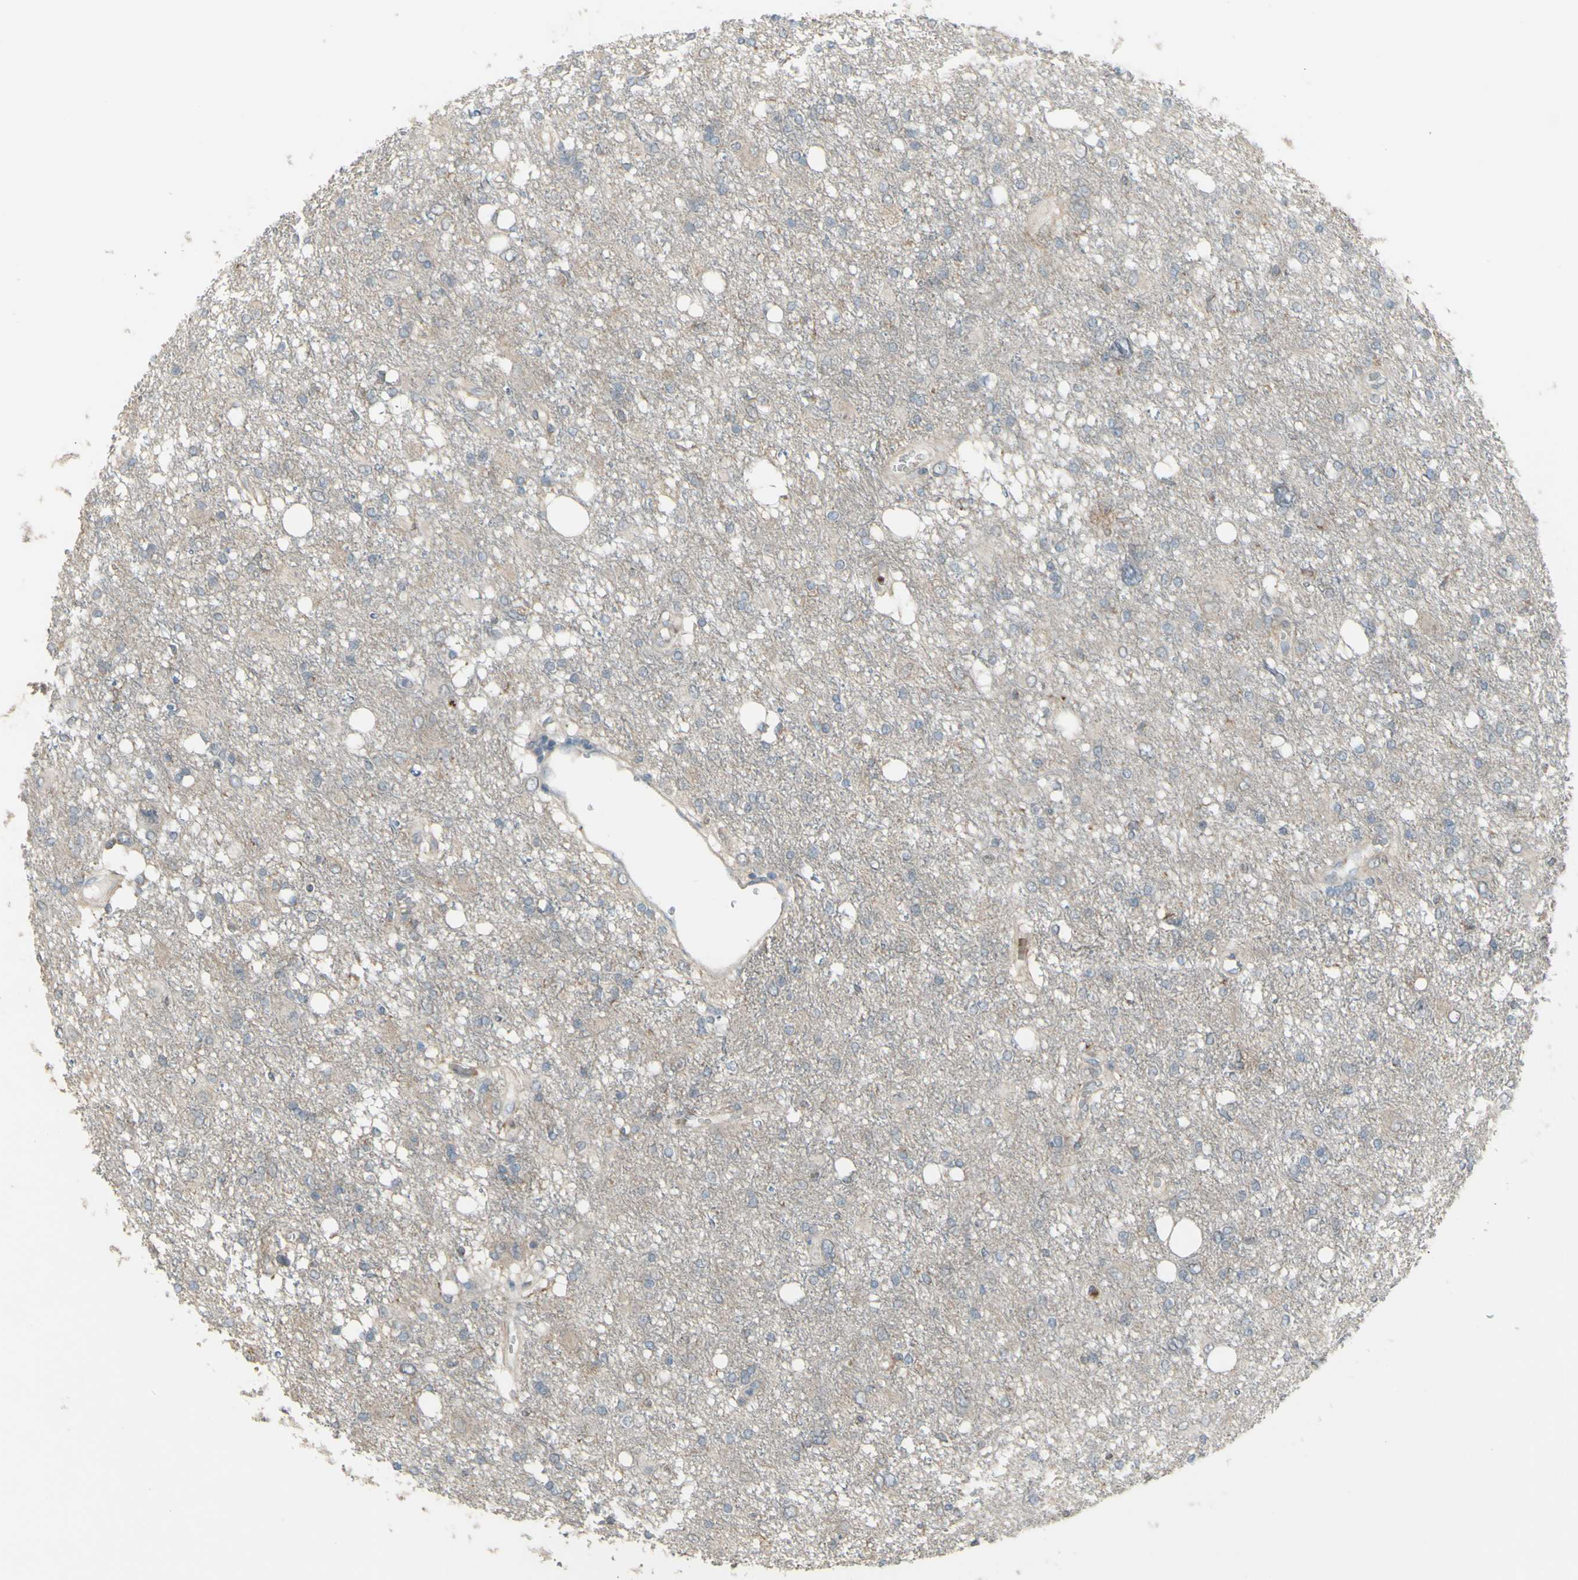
{"staining": {"intensity": "weak", "quantity": ">75%", "location": "cytoplasmic/membranous"}, "tissue": "glioma", "cell_type": "Tumor cells", "image_type": "cancer", "snomed": [{"axis": "morphology", "description": "Glioma, malignant, High grade"}, {"axis": "topography", "description": "Brain"}], "caption": "High-power microscopy captured an IHC photomicrograph of malignant glioma (high-grade), revealing weak cytoplasmic/membranous expression in approximately >75% of tumor cells. The staining was performed using DAB, with brown indicating positive protein expression. Nuclei are stained blue with hematoxylin.", "gene": "GRAMD1B", "patient": {"sex": "female", "age": 59}}